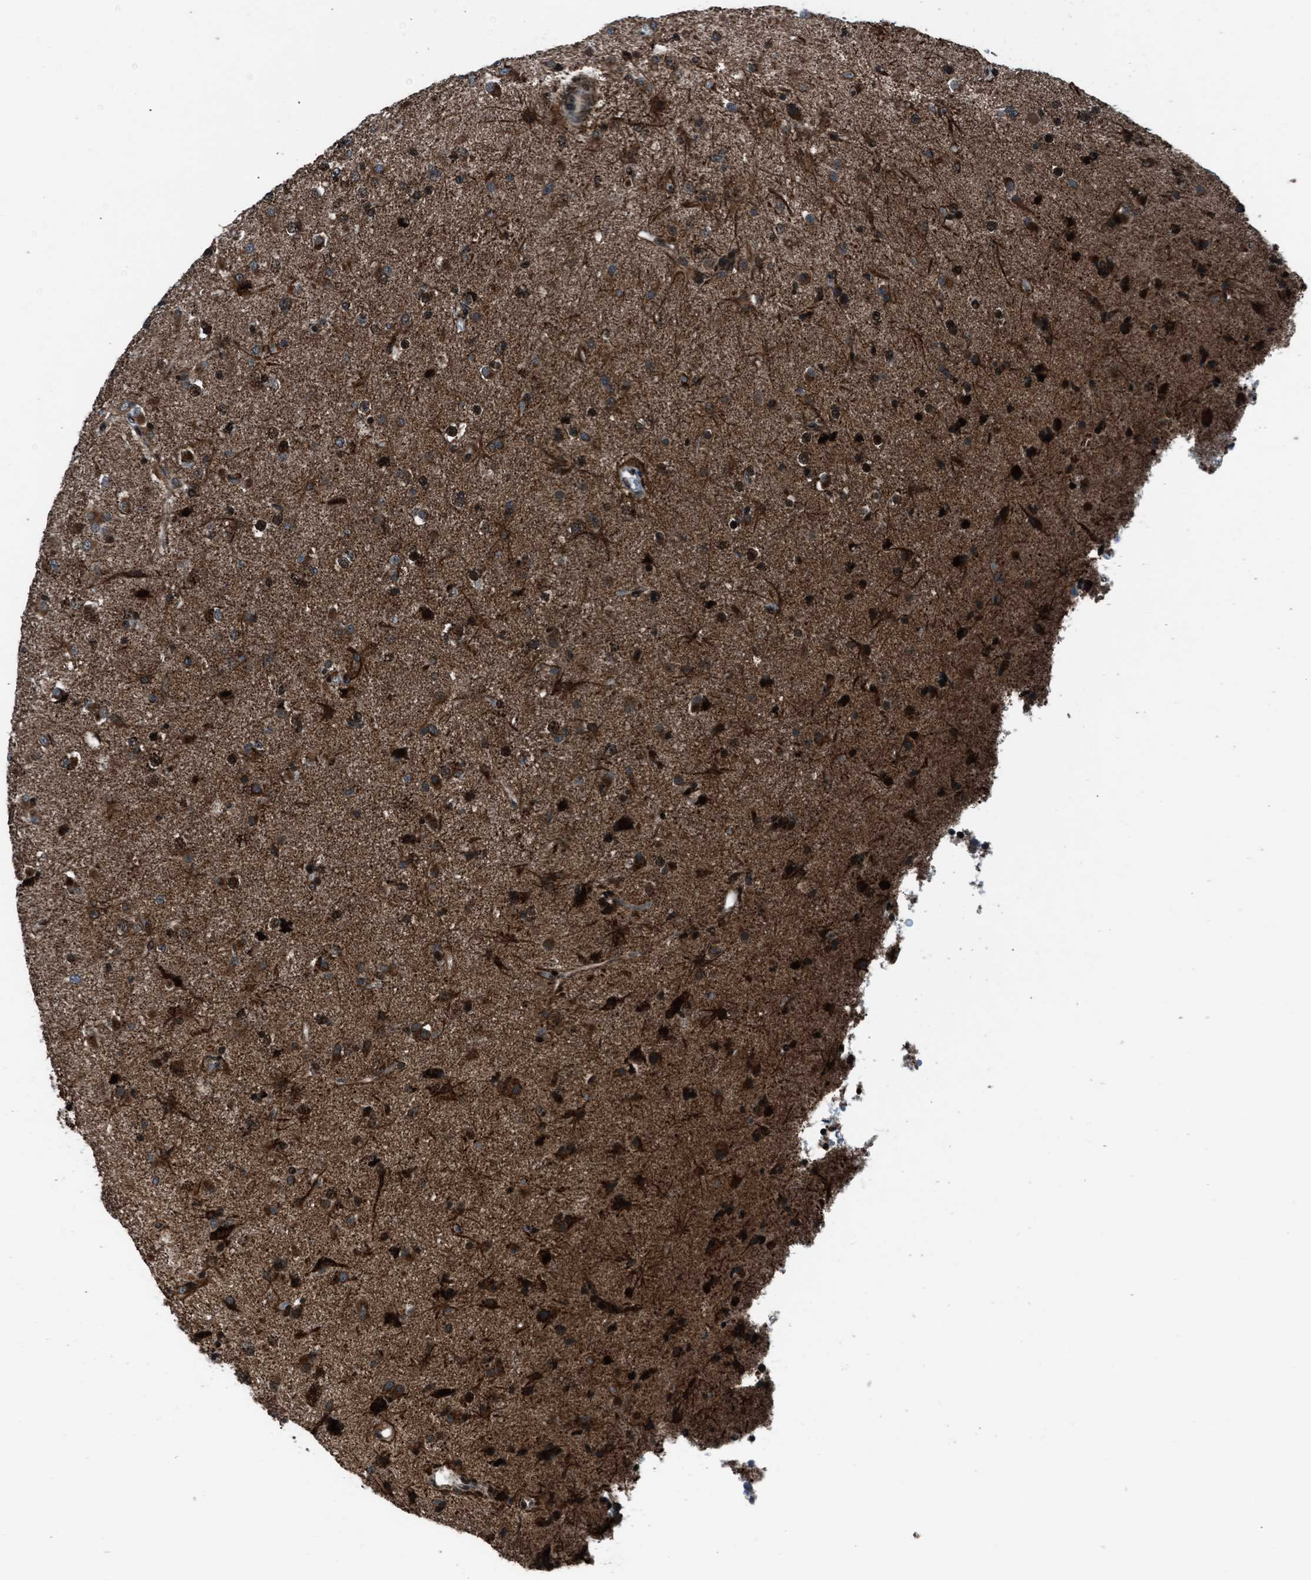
{"staining": {"intensity": "moderate", "quantity": ">75%", "location": "cytoplasmic/membranous,nuclear"}, "tissue": "glioma", "cell_type": "Tumor cells", "image_type": "cancer", "snomed": [{"axis": "morphology", "description": "Glioma, malignant, Low grade"}, {"axis": "topography", "description": "Brain"}], "caption": "High-magnification brightfield microscopy of malignant low-grade glioma stained with DAB (brown) and counterstained with hematoxylin (blue). tumor cells exhibit moderate cytoplasmic/membranous and nuclear staining is identified in about>75% of cells.", "gene": "MORC3", "patient": {"sex": "male", "age": 65}}